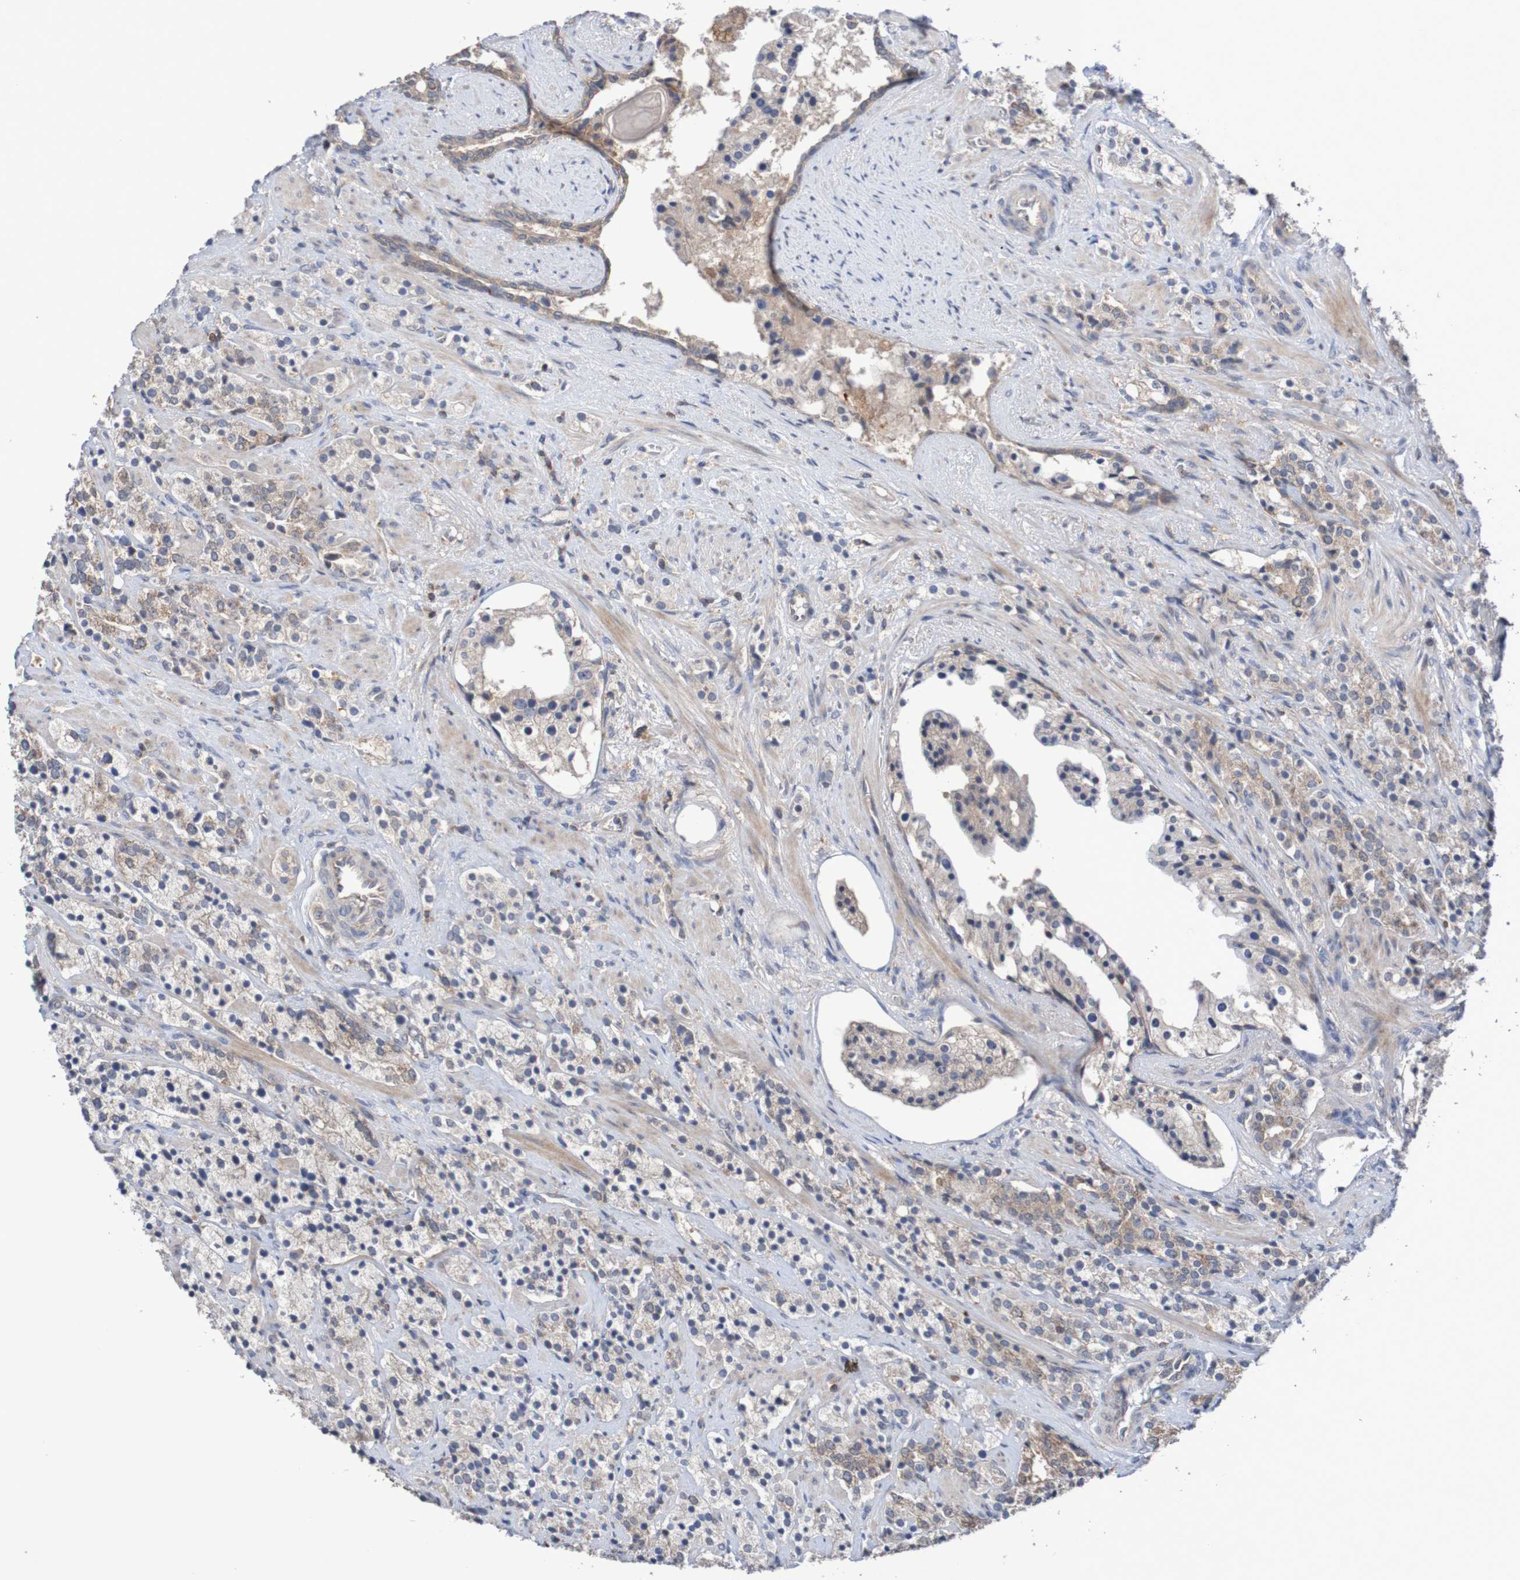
{"staining": {"intensity": "weak", "quantity": ">75%", "location": "cytoplasmic/membranous"}, "tissue": "prostate cancer", "cell_type": "Tumor cells", "image_type": "cancer", "snomed": [{"axis": "morphology", "description": "Adenocarcinoma, High grade"}, {"axis": "topography", "description": "Prostate"}], "caption": "Tumor cells exhibit low levels of weak cytoplasmic/membranous expression in approximately >75% of cells in human prostate cancer (adenocarcinoma (high-grade)).", "gene": "C3orf18", "patient": {"sex": "male", "age": 71}}